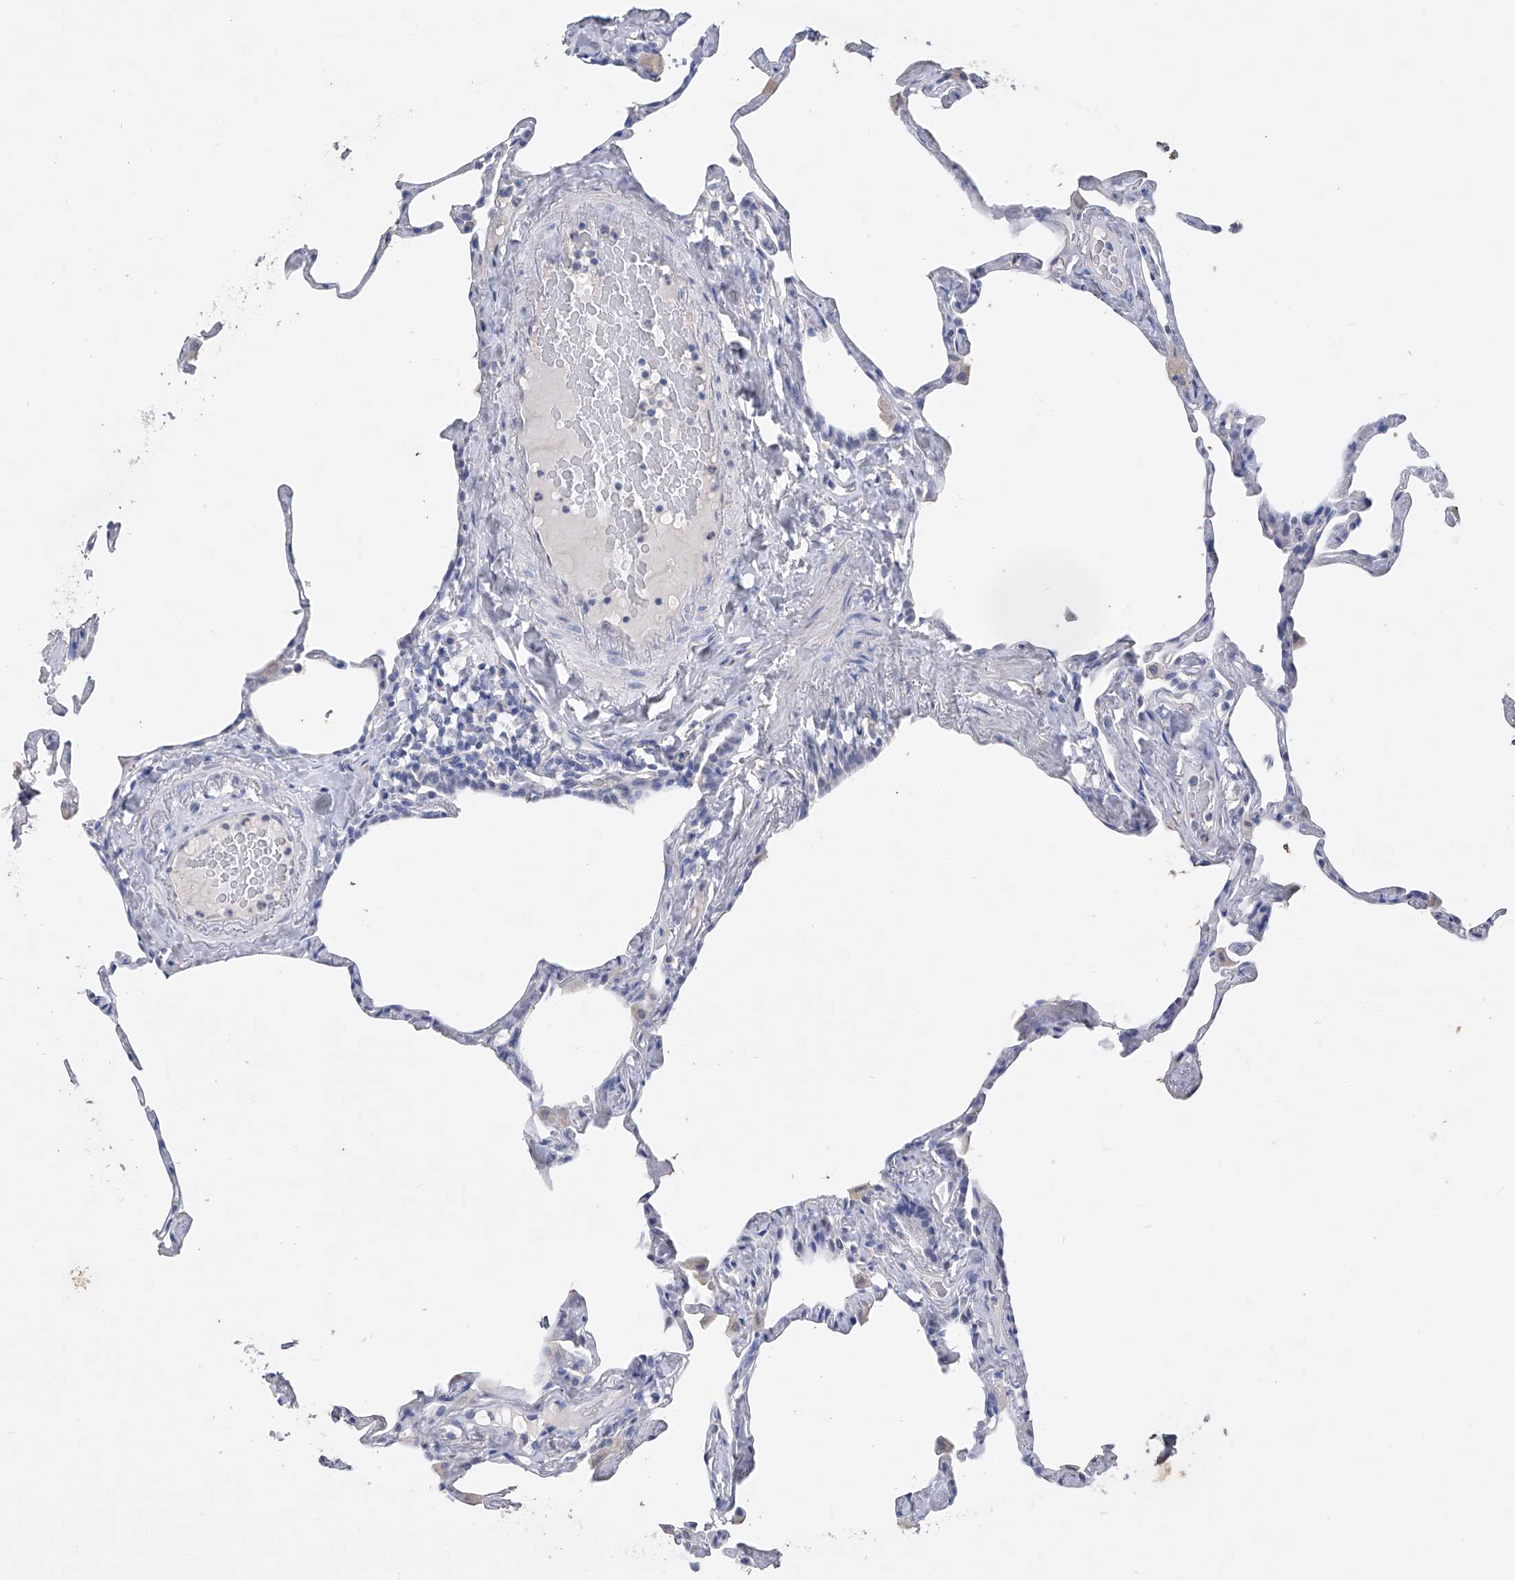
{"staining": {"intensity": "negative", "quantity": "none", "location": "none"}, "tissue": "lung", "cell_type": "Alveolar cells", "image_type": "normal", "snomed": [{"axis": "morphology", "description": "Normal tissue, NOS"}, {"axis": "topography", "description": "Lung"}], "caption": "This is an immunohistochemistry (IHC) photomicrograph of unremarkable lung. There is no staining in alveolar cells.", "gene": "ADRA1A", "patient": {"sex": "male", "age": 65}}